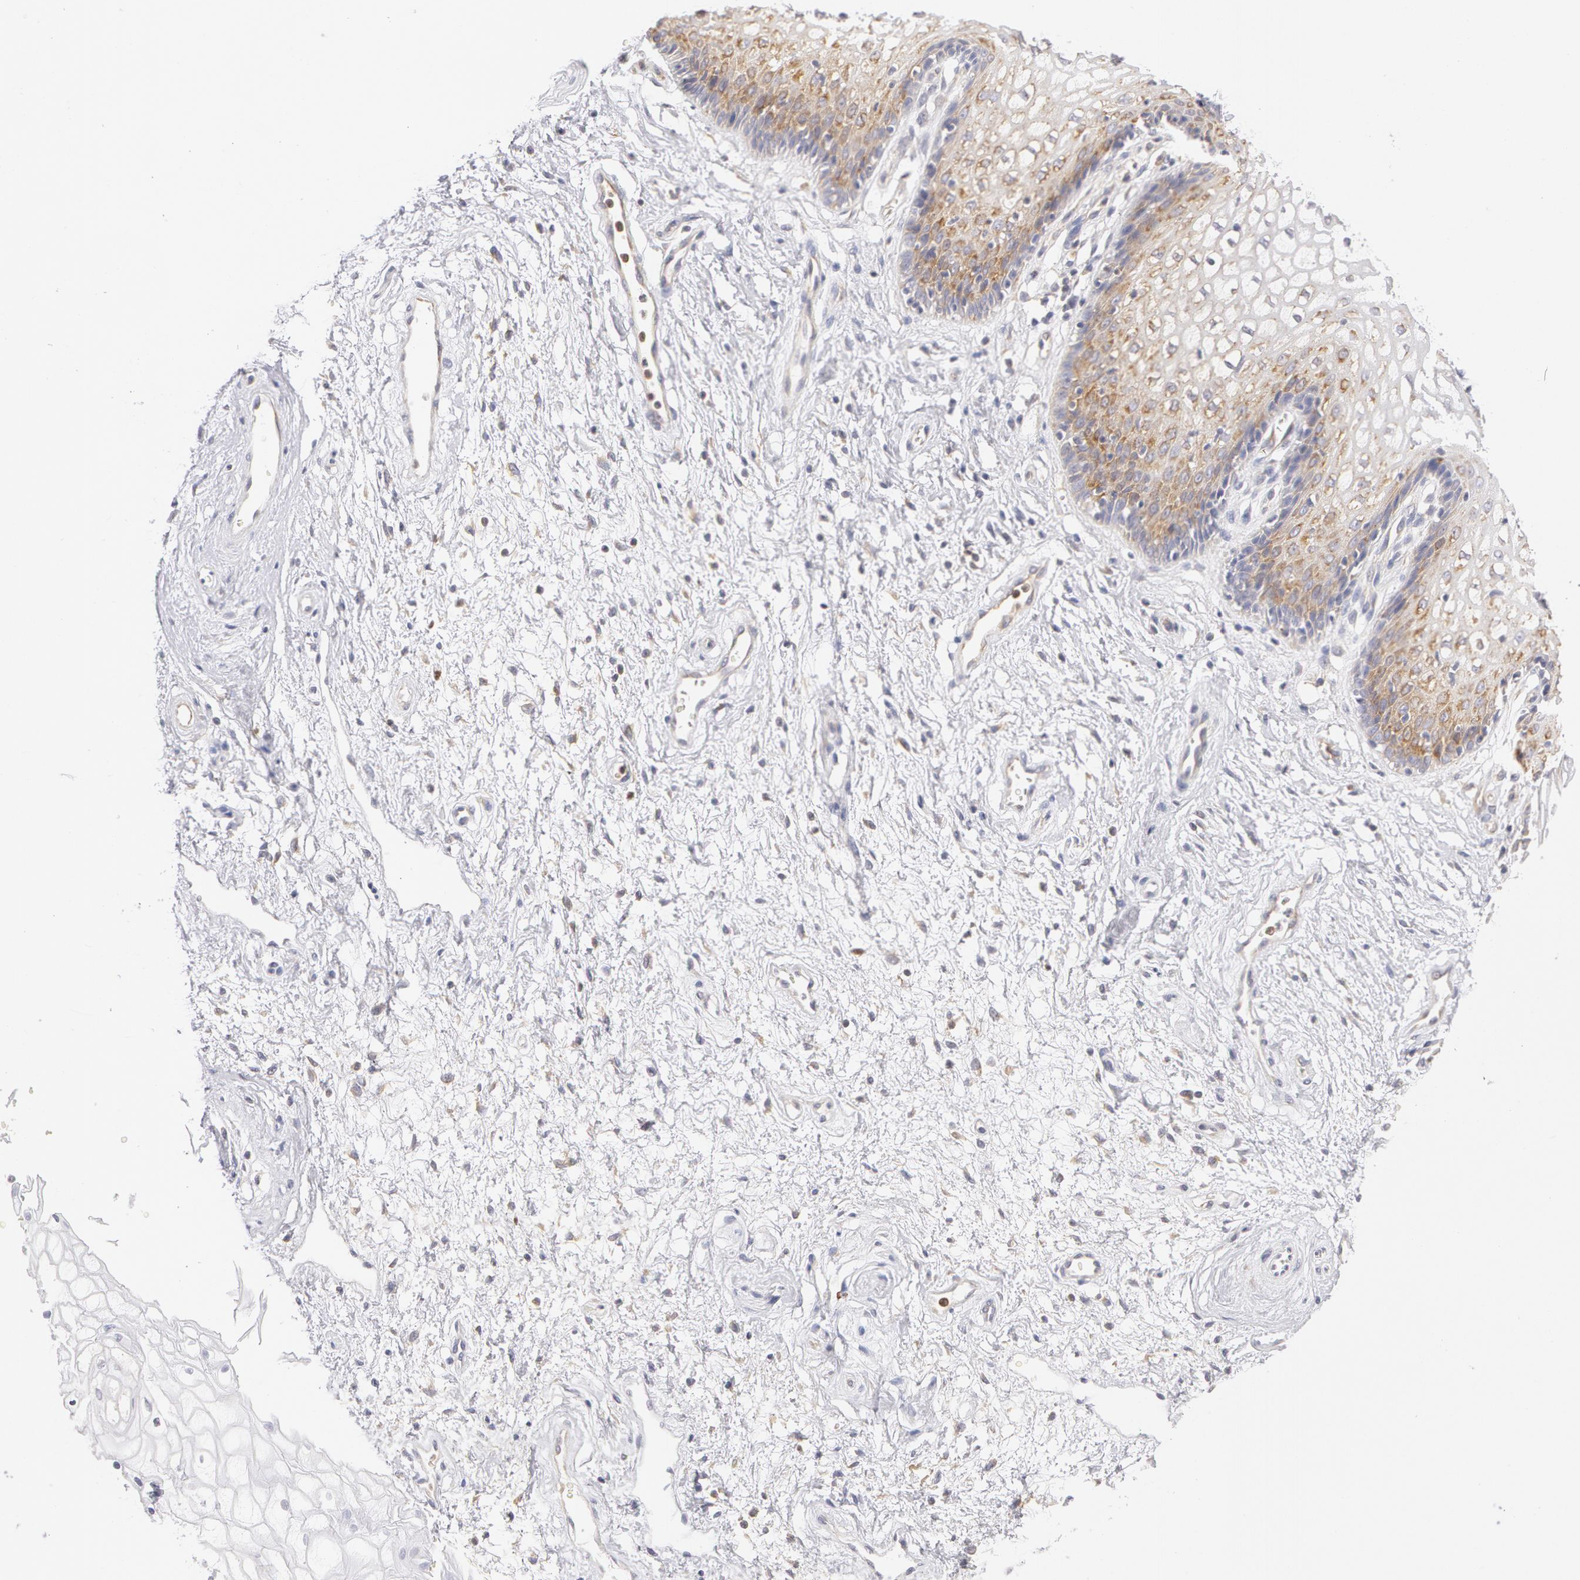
{"staining": {"intensity": "weak", "quantity": "25%-75%", "location": "cytoplasmic/membranous"}, "tissue": "vagina", "cell_type": "Squamous epithelial cells", "image_type": "normal", "snomed": [{"axis": "morphology", "description": "Normal tissue, NOS"}, {"axis": "topography", "description": "Vagina"}], "caption": "Immunohistochemistry (IHC) (DAB) staining of unremarkable vagina demonstrates weak cytoplasmic/membranous protein positivity in approximately 25%-75% of squamous epithelial cells. (brown staining indicates protein expression, while blue staining denotes nuclei).", "gene": "DDX3X", "patient": {"sex": "female", "age": 34}}